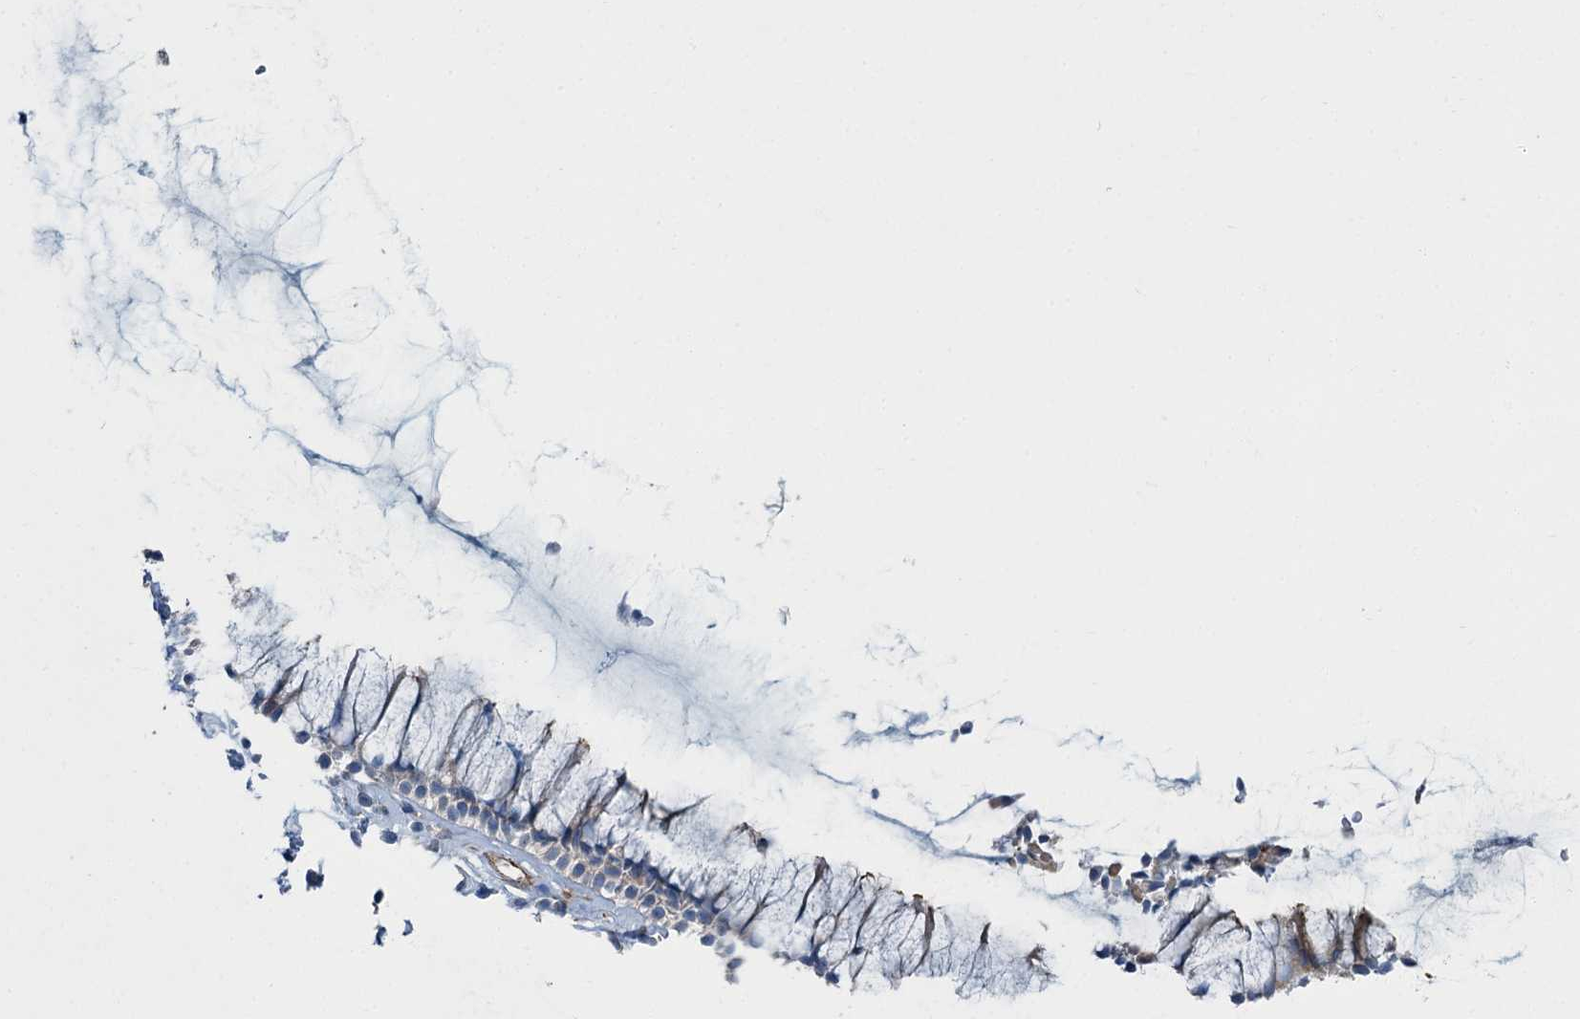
{"staining": {"intensity": "weak", "quantity": "<25%", "location": "cytoplasmic/membranous"}, "tissue": "nasopharynx", "cell_type": "Respiratory epithelial cells", "image_type": "normal", "snomed": [{"axis": "morphology", "description": "Normal tissue, NOS"}, {"axis": "morphology", "description": "Inflammation, NOS"}, {"axis": "topography", "description": "Nasopharynx"}], "caption": "A high-resolution histopathology image shows immunohistochemistry staining of unremarkable nasopharynx, which exhibits no significant staining in respiratory epithelial cells.", "gene": "AXL", "patient": {"sex": "male", "age": 29}}